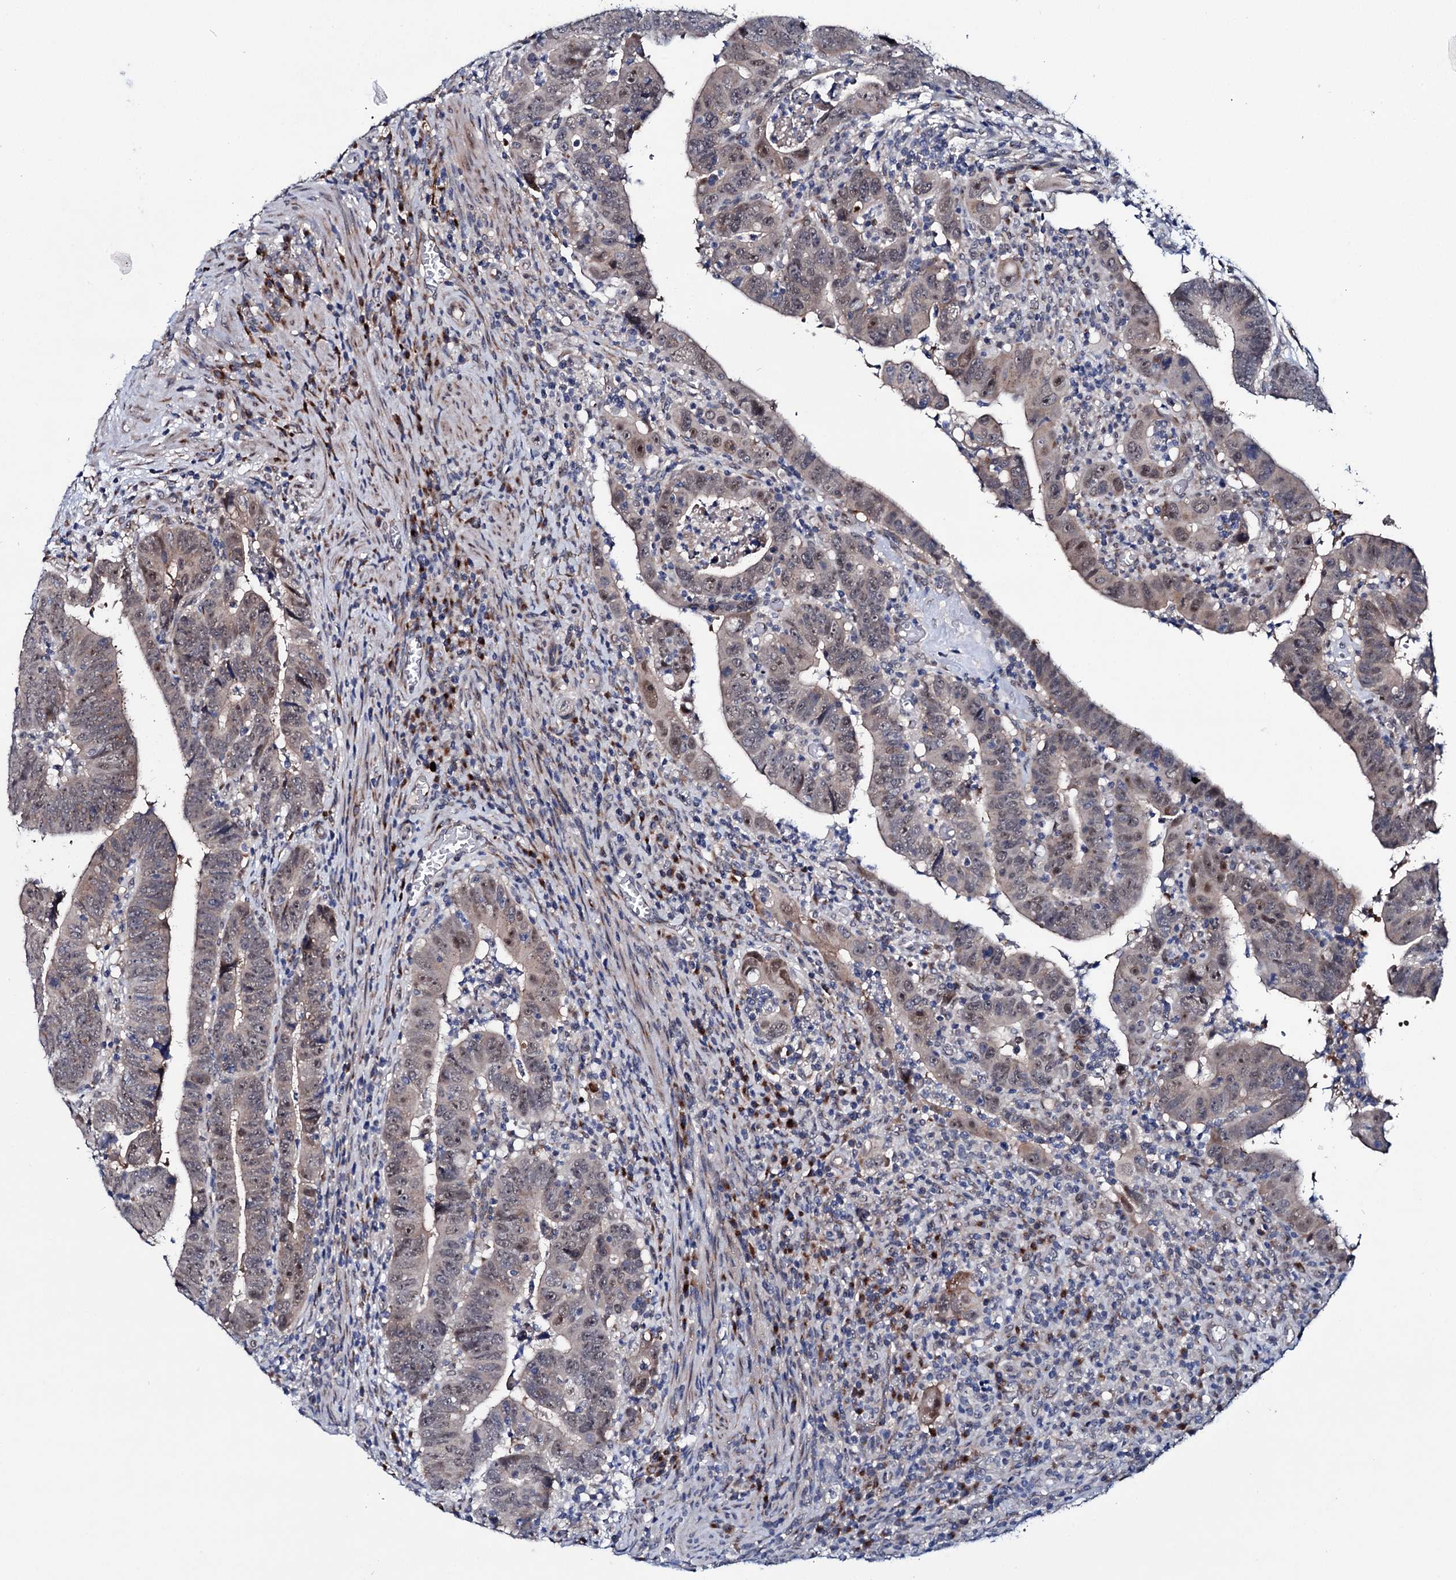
{"staining": {"intensity": "weak", "quantity": "25%-75%", "location": "nuclear"}, "tissue": "colorectal cancer", "cell_type": "Tumor cells", "image_type": "cancer", "snomed": [{"axis": "morphology", "description": "Normal tissue, NOS"}, {"axis": "morphology", "description": "Adenocarcinoma, NOS"}, {"axis": "topography", "description": "Rectum"}], "caption": "Weak nuclear expression for a protein is present in about 25%-75% of tumor cells of colorectal cancer using immunohistochemistry (IHC).", "gene": "EYA4", "patient": {"sex": "female", "age": 65}}